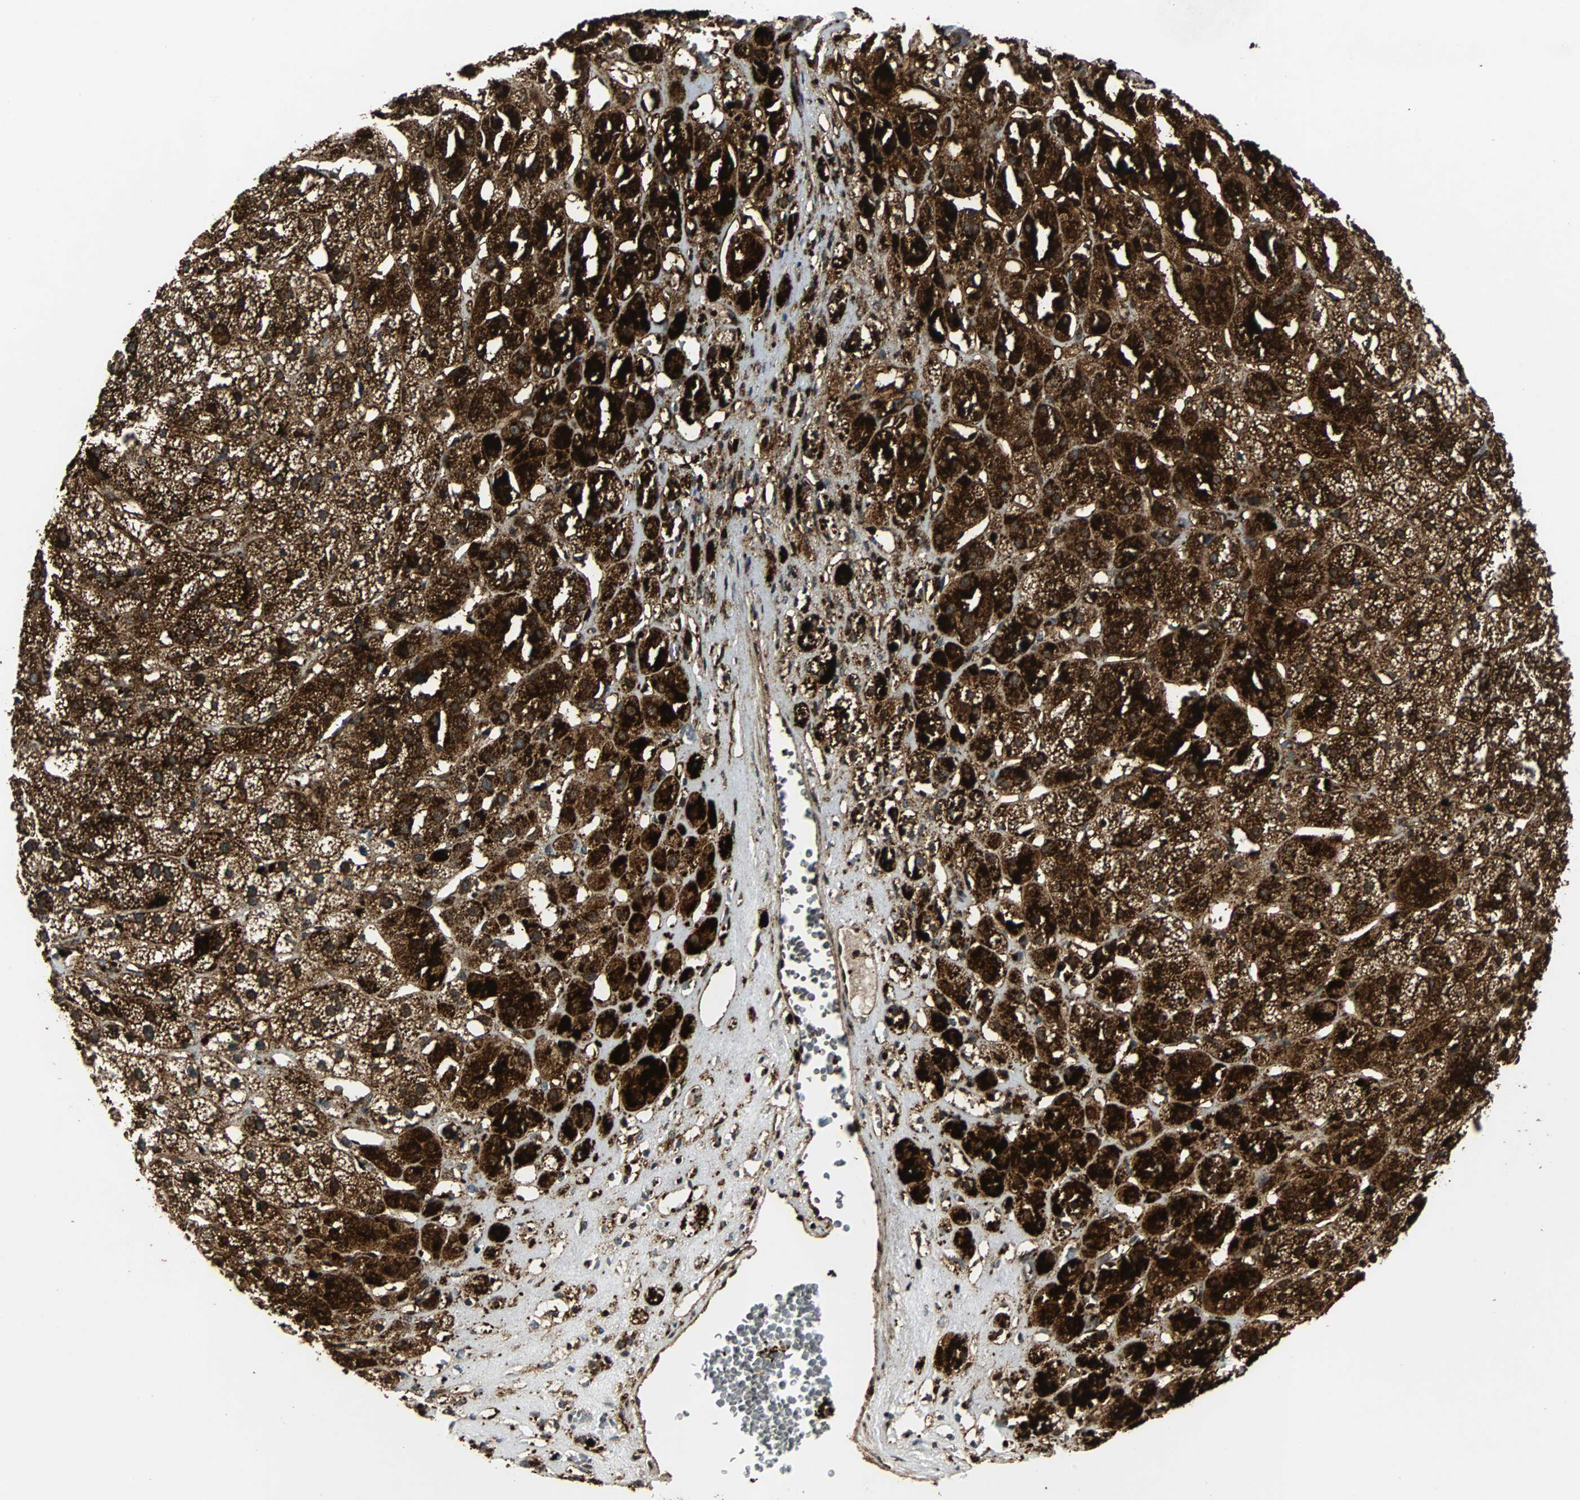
{"staining": {"intensity": "strong", "quantity": ">75%", "location": "cytoplasmic/membranous"}, "tissue": "adrenal gland", "cell_type": "Glandular cells", "image_type": "normal", "snomed": [{"axis": "morphology", "description": "Normal tissue, NOS"}, {"axis": "topography", "description": "Adrenal gland"}], "caption": "Immunohistochemistry photomicrograph of benign adrenal gland: adrenal gland stained using immunohistochemistry (IHC) displays high levels of strong protein expression localized specifically in the cytoplasmic/membranous of glandular cells, appearing as a cytoplasmic/membranous brown color.", "gene": "TUBA4A", "patient": {"sex": "female", "age": 71}}